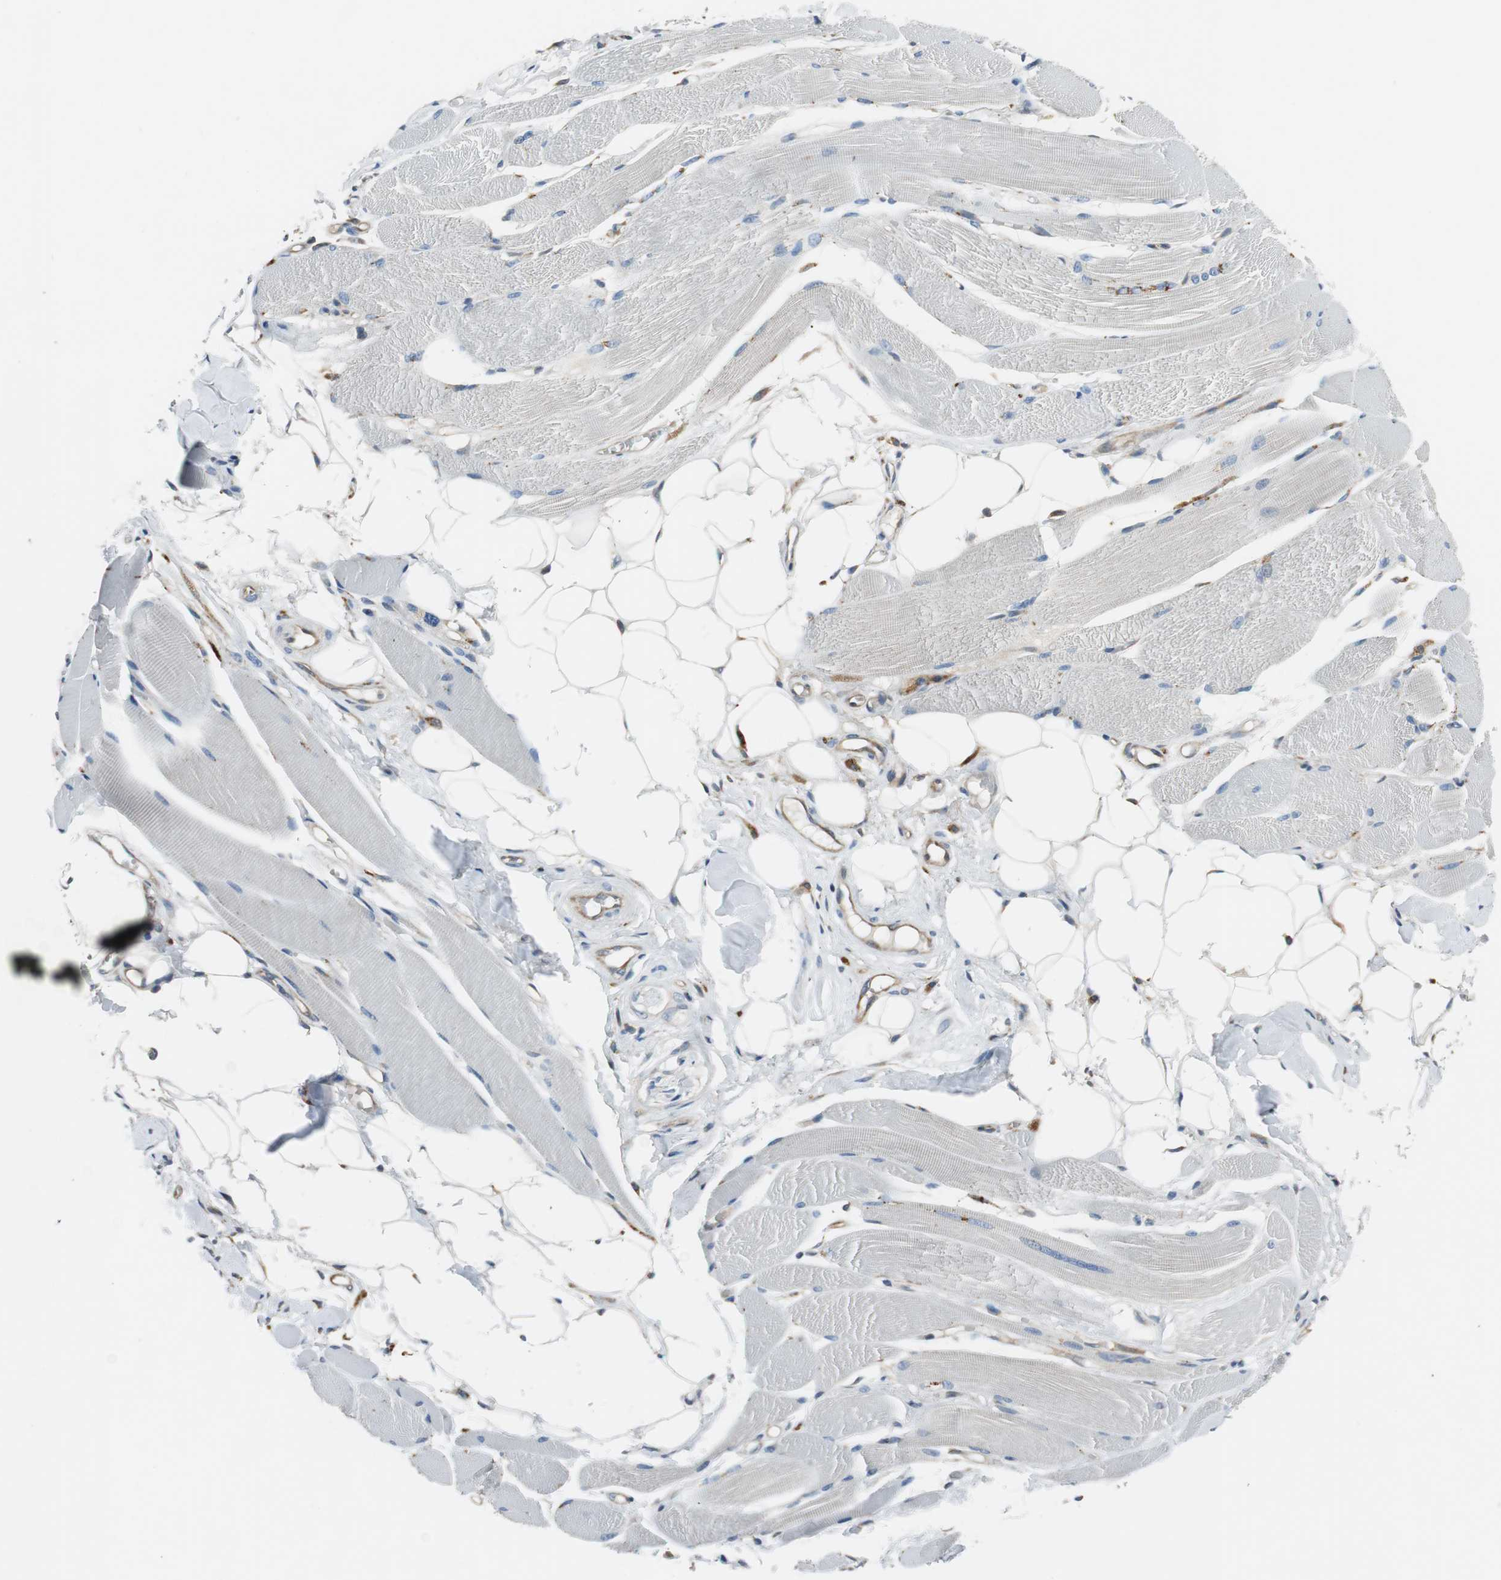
{"staining": {"intensity": "negative", "quantity": "none", "location": "none"}, "tissue": "skeletal muscle", "cell_type": "Myocytes", "image_type": "normal", "snomed": [{"axis": "morphology", "description": "Normal tissue, NOS"}, {"axis": "topography", "description": "Skeletal muscle"}, {"axis": "topography", "description": "Peripheral nerve tissue"}], "caption": "High power microscopy histopathology image of an immunohistochemistry (IHC) micrograph of unremarkable skeletal muscle, revealing no significant positivity in myocytes.", "gene": "NCK1", "patient": {"sex": "female", "age": 84}}